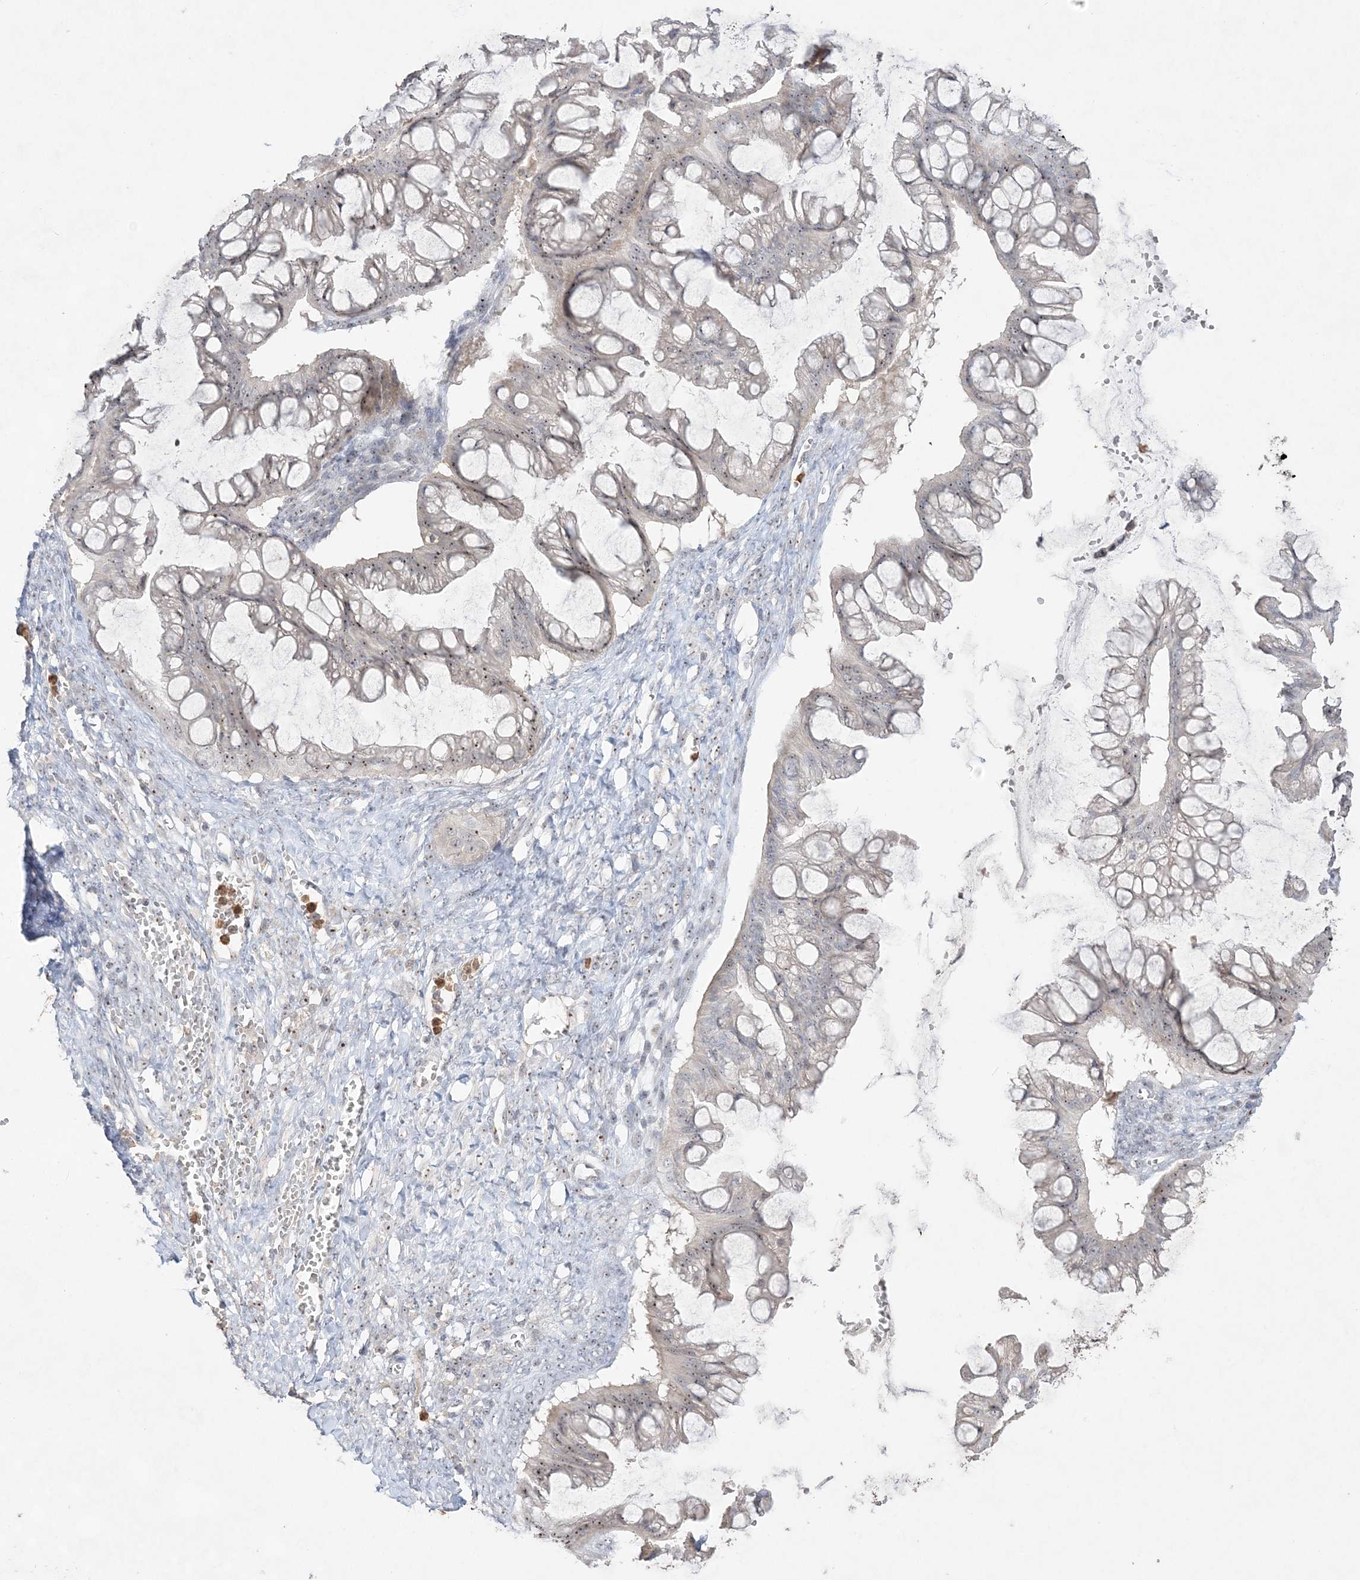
{"staining": {"intensity": "weak", "quantity": "<25%", "location": "nuclear"}, "tissue": "ovarian cancer", "cell_type": "Tumor cells", "image_type": "cancer", "snomed": [{"axis": "morphology", "description": "Cystadenocarcinoma, mucinous, NOS"}, {"axis": "topography", "description": "Ovary"}], "caption": "Immunohistochemical staining of human ovarian cancer shows no significant staining in tumor cells. Nuclei are stained in blue.", "gene": "NOP16", "patient": {"sex": "female", "age": 73}}